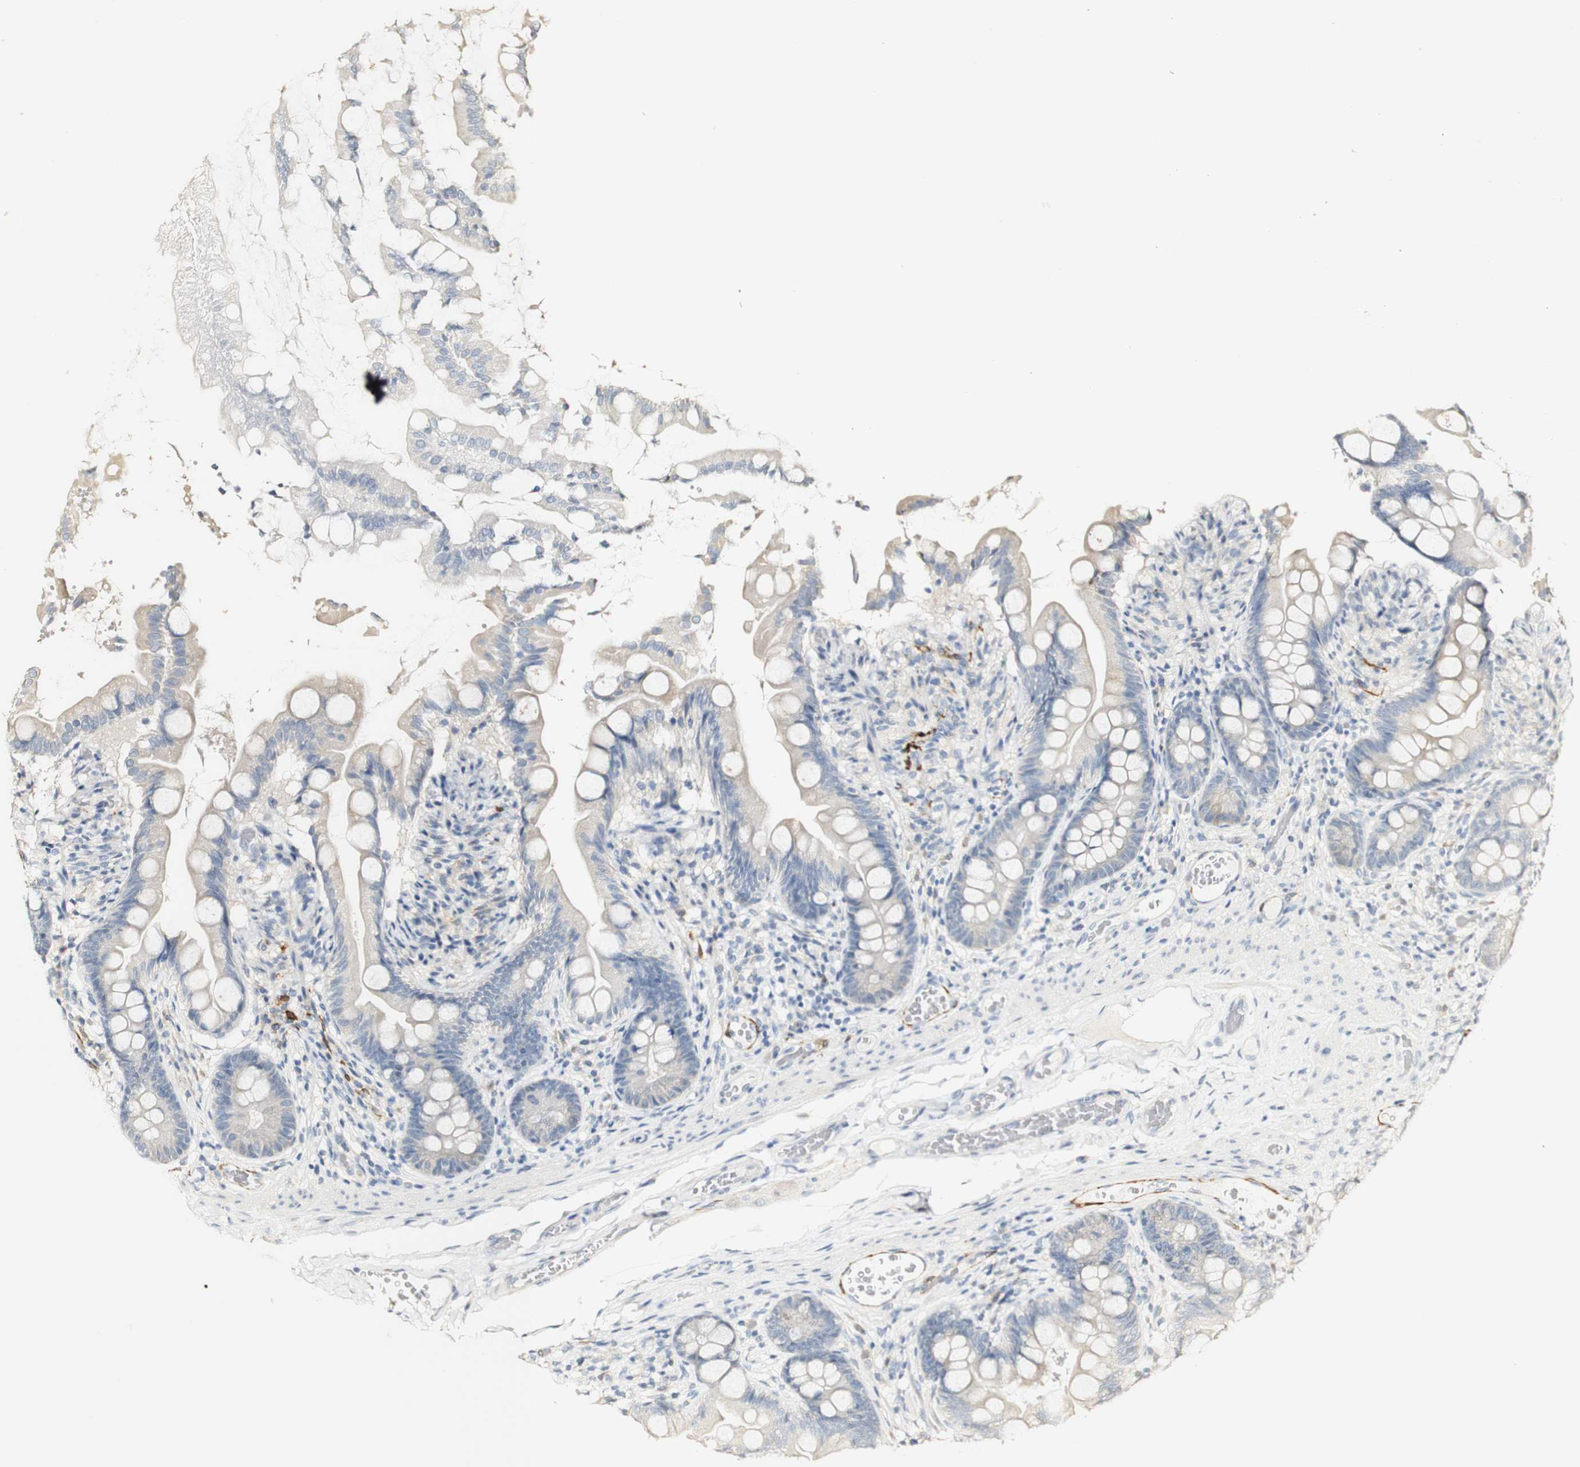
{"staining": {"intensity": "weak", "quantity": "<25%", "location": "cytoplasmic/membranous"}, "tissue": "small intestine", "cell_type": "Glandular cells", "image_type": "normal", "snomed": [{"axis": "morphology", "description": "Normal tissue, NOS"}, {"axis": "topography", "description": "Small intestine"}], "caption": "The image reveals no significant expression in glandular cells of small intestine. (DAB IHC with hematoxylin counter stain).", "gene": "FMO3", "patient": {"sex": "female", "age": 56}}